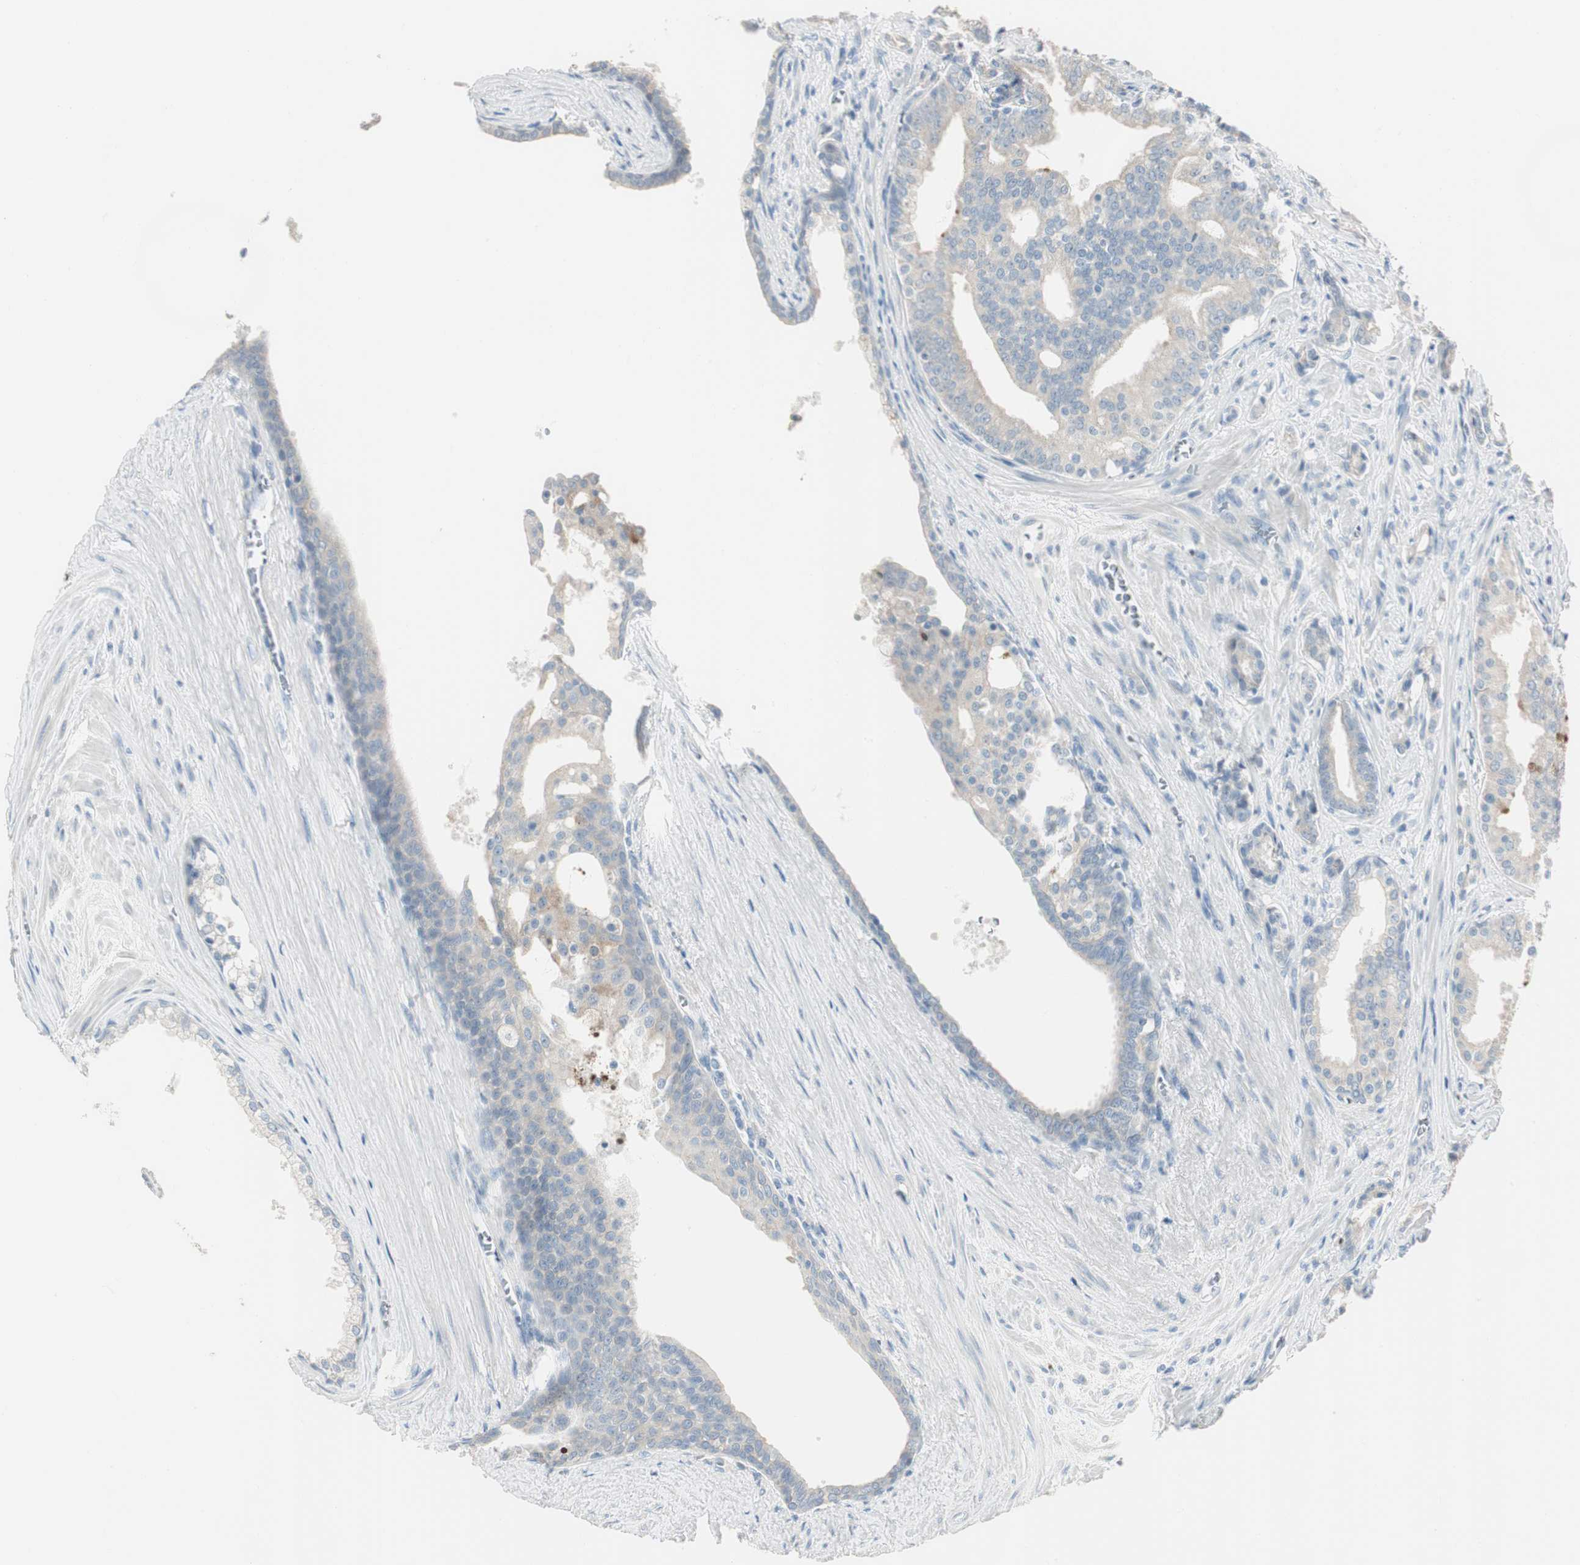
{"staining": {"intensity": "moderate", "quantity": "25%-75%", "location": "cytoplasmic/membranous"}, "tissue": "prostate cancer", "cell_type": "Tumor cells", "image_type": "cancer", "snomed": [{"axis": "morphology", "description": "Adenocarcinoma, Low grade"}, {"axis": "topography", "description": "Prostate"}], "caption": "The immunohistochemical stain shows moderate cytoplasmic/membranous staining in tumor cells of adenocarcinoma (low-grade) (prostate) tissue. (brown staining indicates protein expression, while blue staining denotes nuclei).", "gene": "SPINK4", "patient": {"sex": "male", "age": 58}}